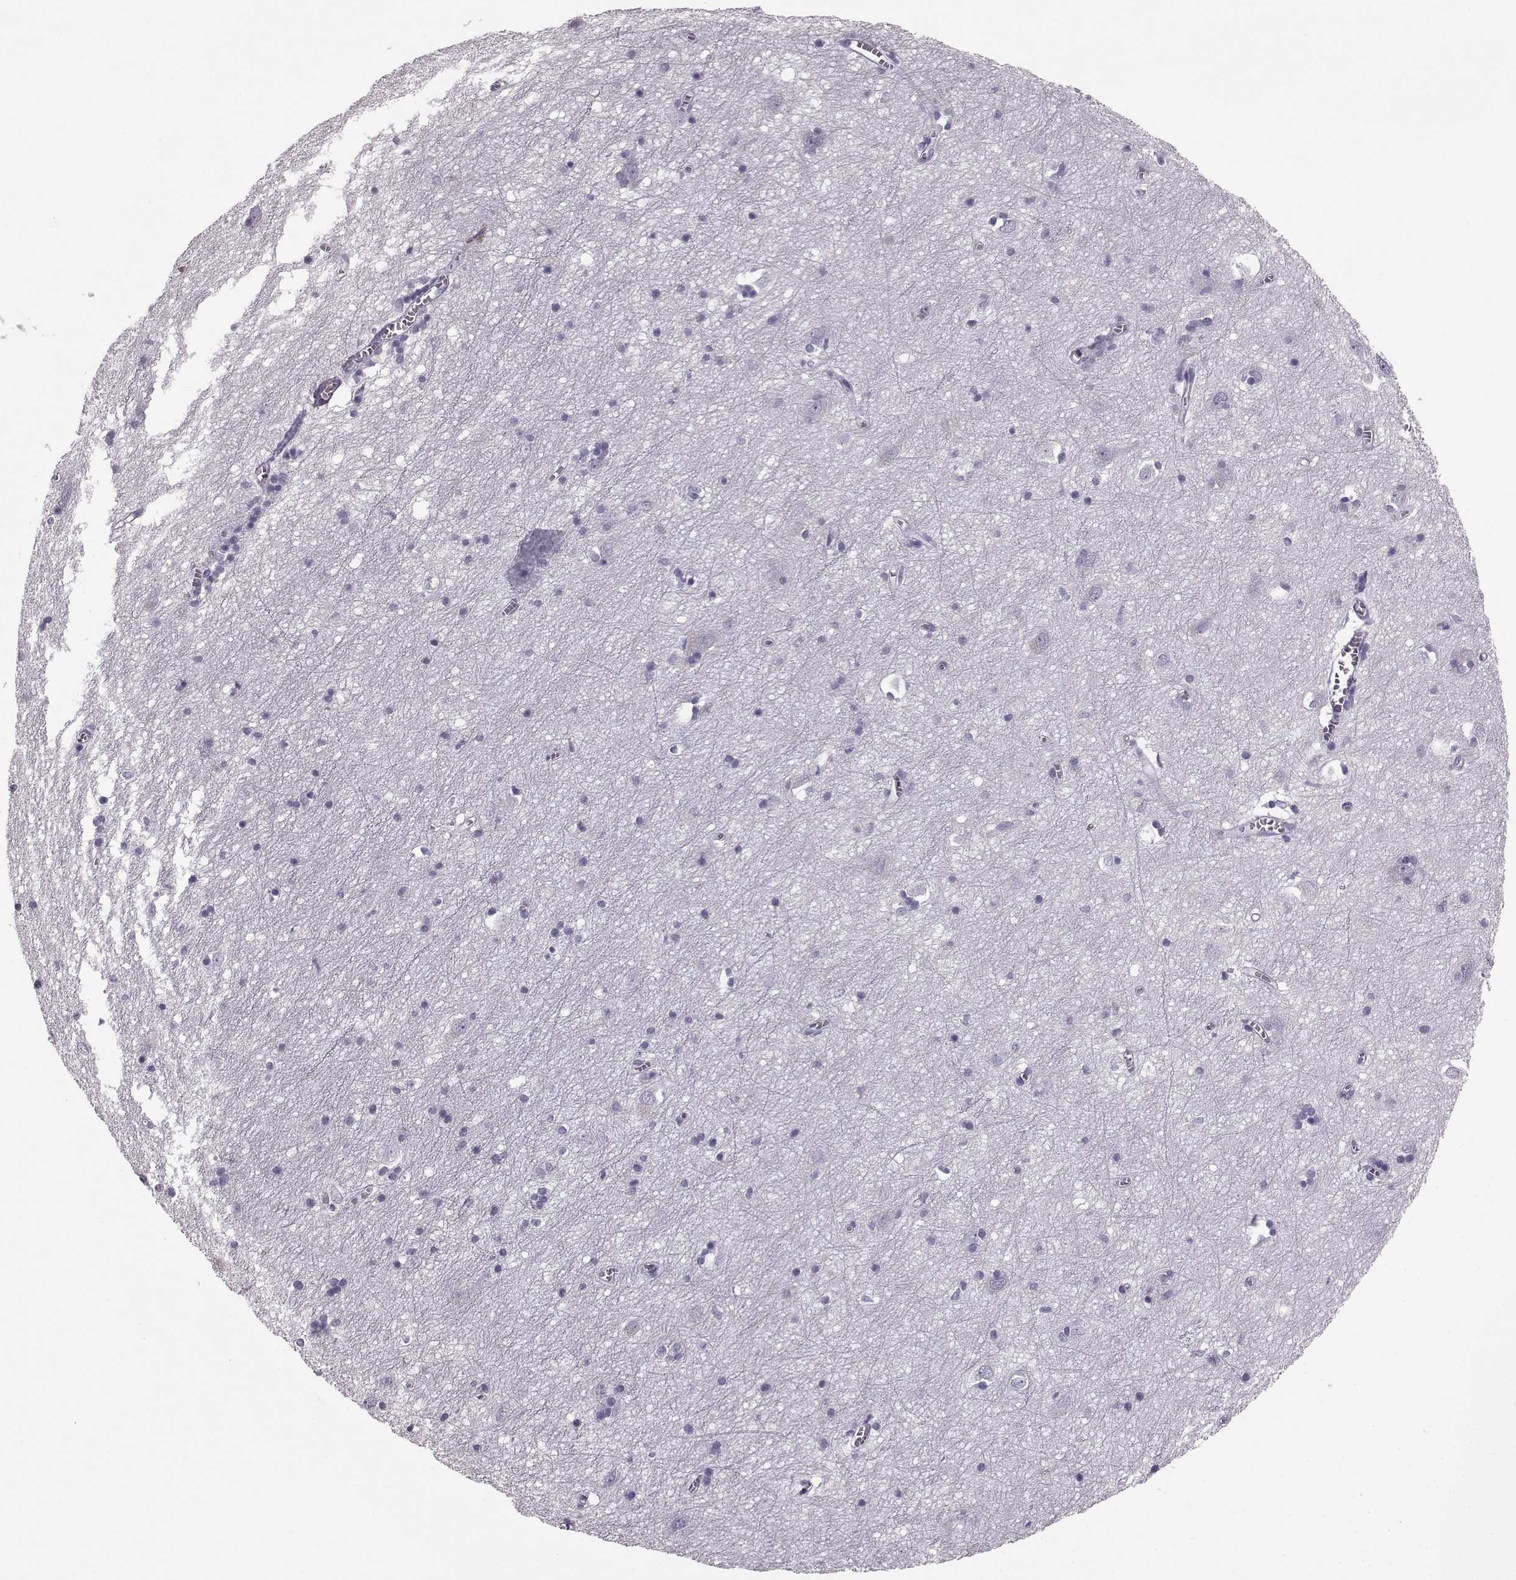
{"staining": {"intensity": "negative", "quantity": "none", "location": "none"}, "tissue": "cerebral cortex", "cell_type": "Endothelial cells", "image_type": "normal", "snomed": [{"axis": "morphology", "description": "Normal tissue, NOS"}, {"axis": "topography", "description": "Cerebral cortex"}], "caption": "Immunohistochemistry (IHC) image of benign human cerebral cortex stained for a protein (brown), which demonstrates no staining in endothelial cells. (Immunohistochemistry (IHC), brightfield microscopy, high magnification).", "gene": "JSRP1", "patient": {"sex": "male", "age": 70}}